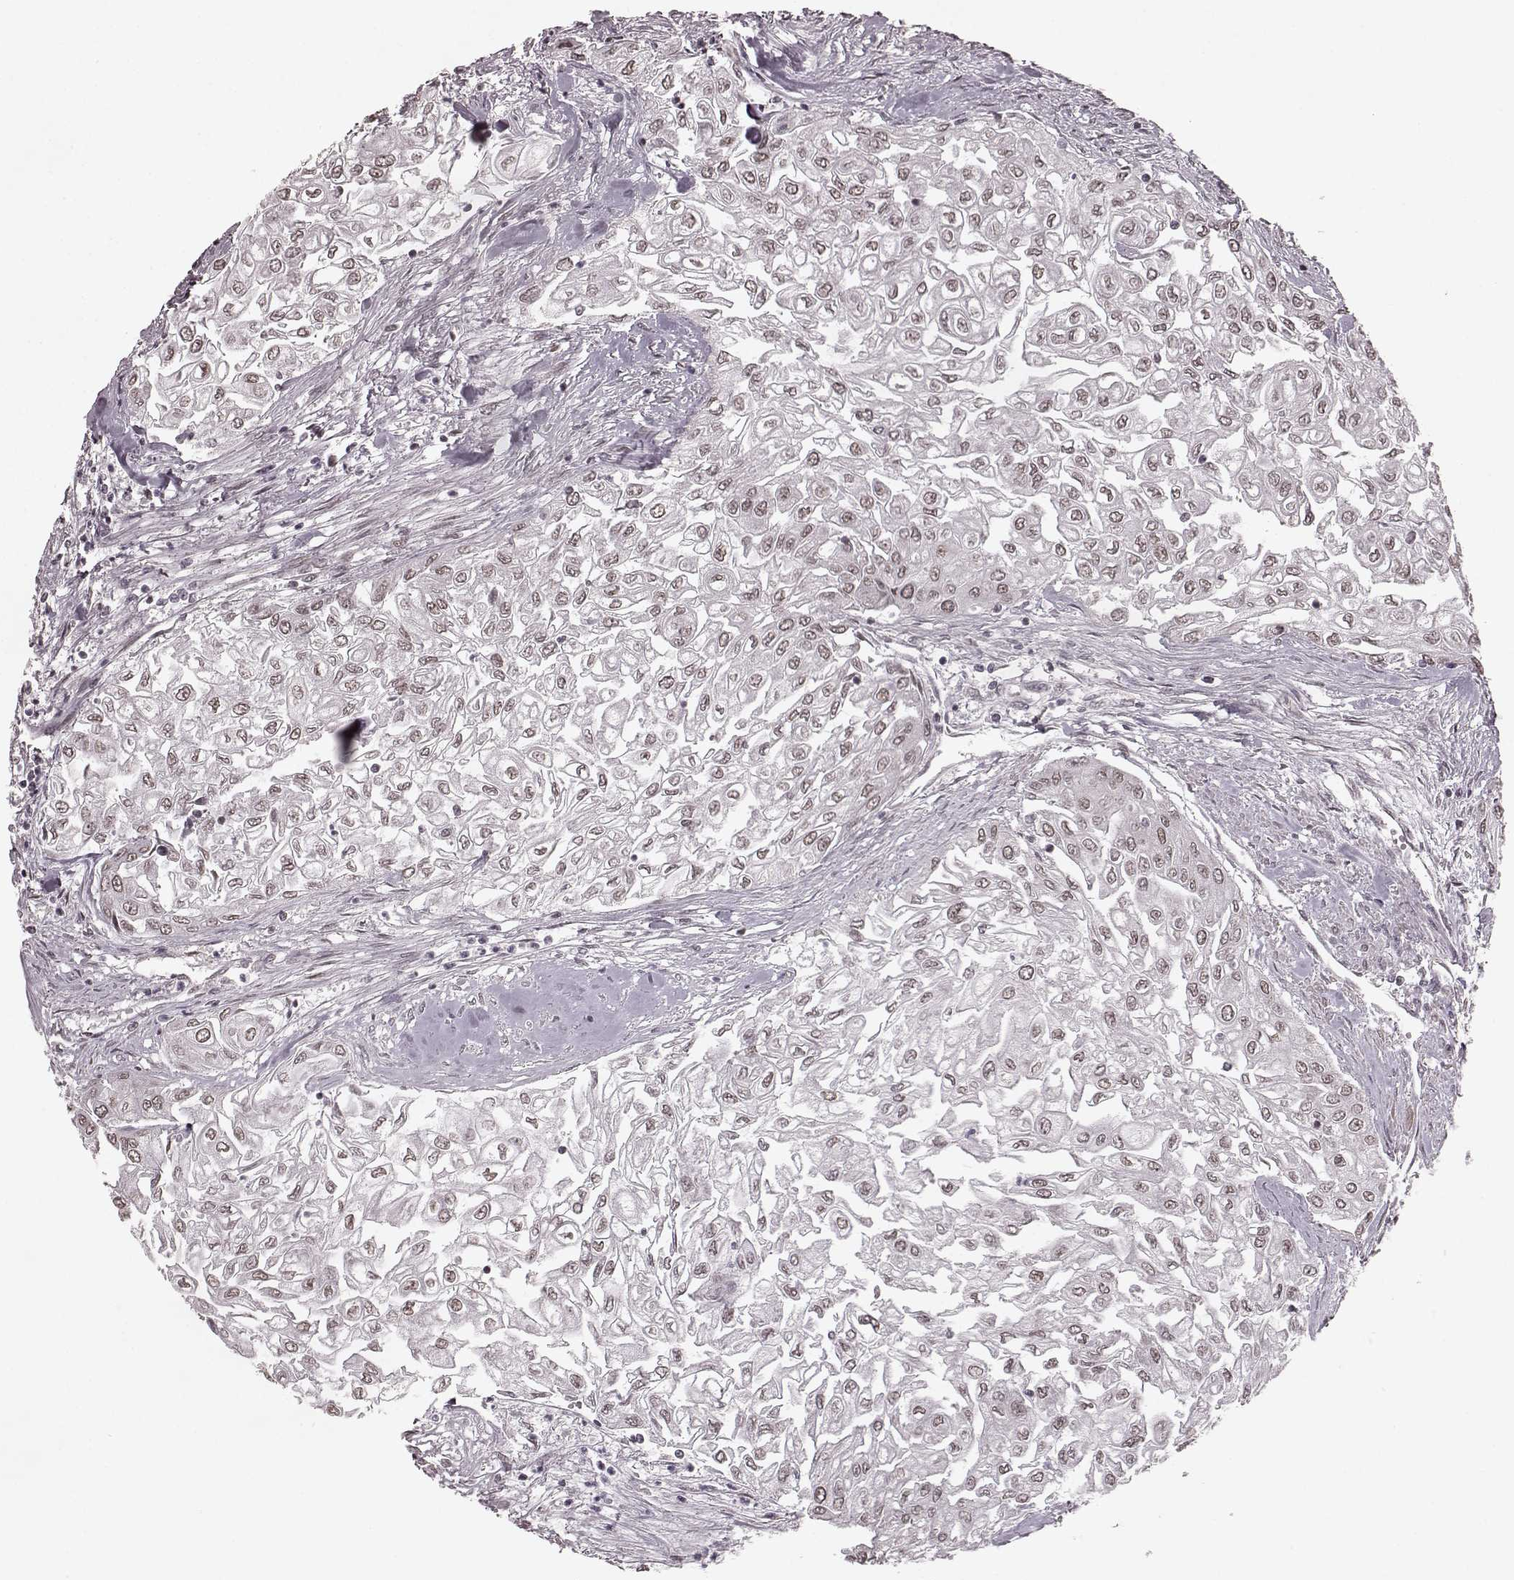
{"staining": {"intensity": "weak", "quantity": ">75%", "location": "nuclear"}, "tissue": "urothelial cancer", "cell_type": "Tumor cells", "image_type": "cancer", "snomed": [{"axis": "morphology", "description": "Urothelial carcinoma, High grade"}, {"axis": "topography", "description": "Urinary bladder"}], "caption": "IHC photomicrograph of neoplastic tissue: urothelial cancer stained using immunohistochemistry (IHC) reveals low levels of weak protein expression localized specifically in the nuclear of tumor cells, appearing as a nuclear brown color.", "gene": "PLCB4", "patient": {"sex": "male", "age": 62}}